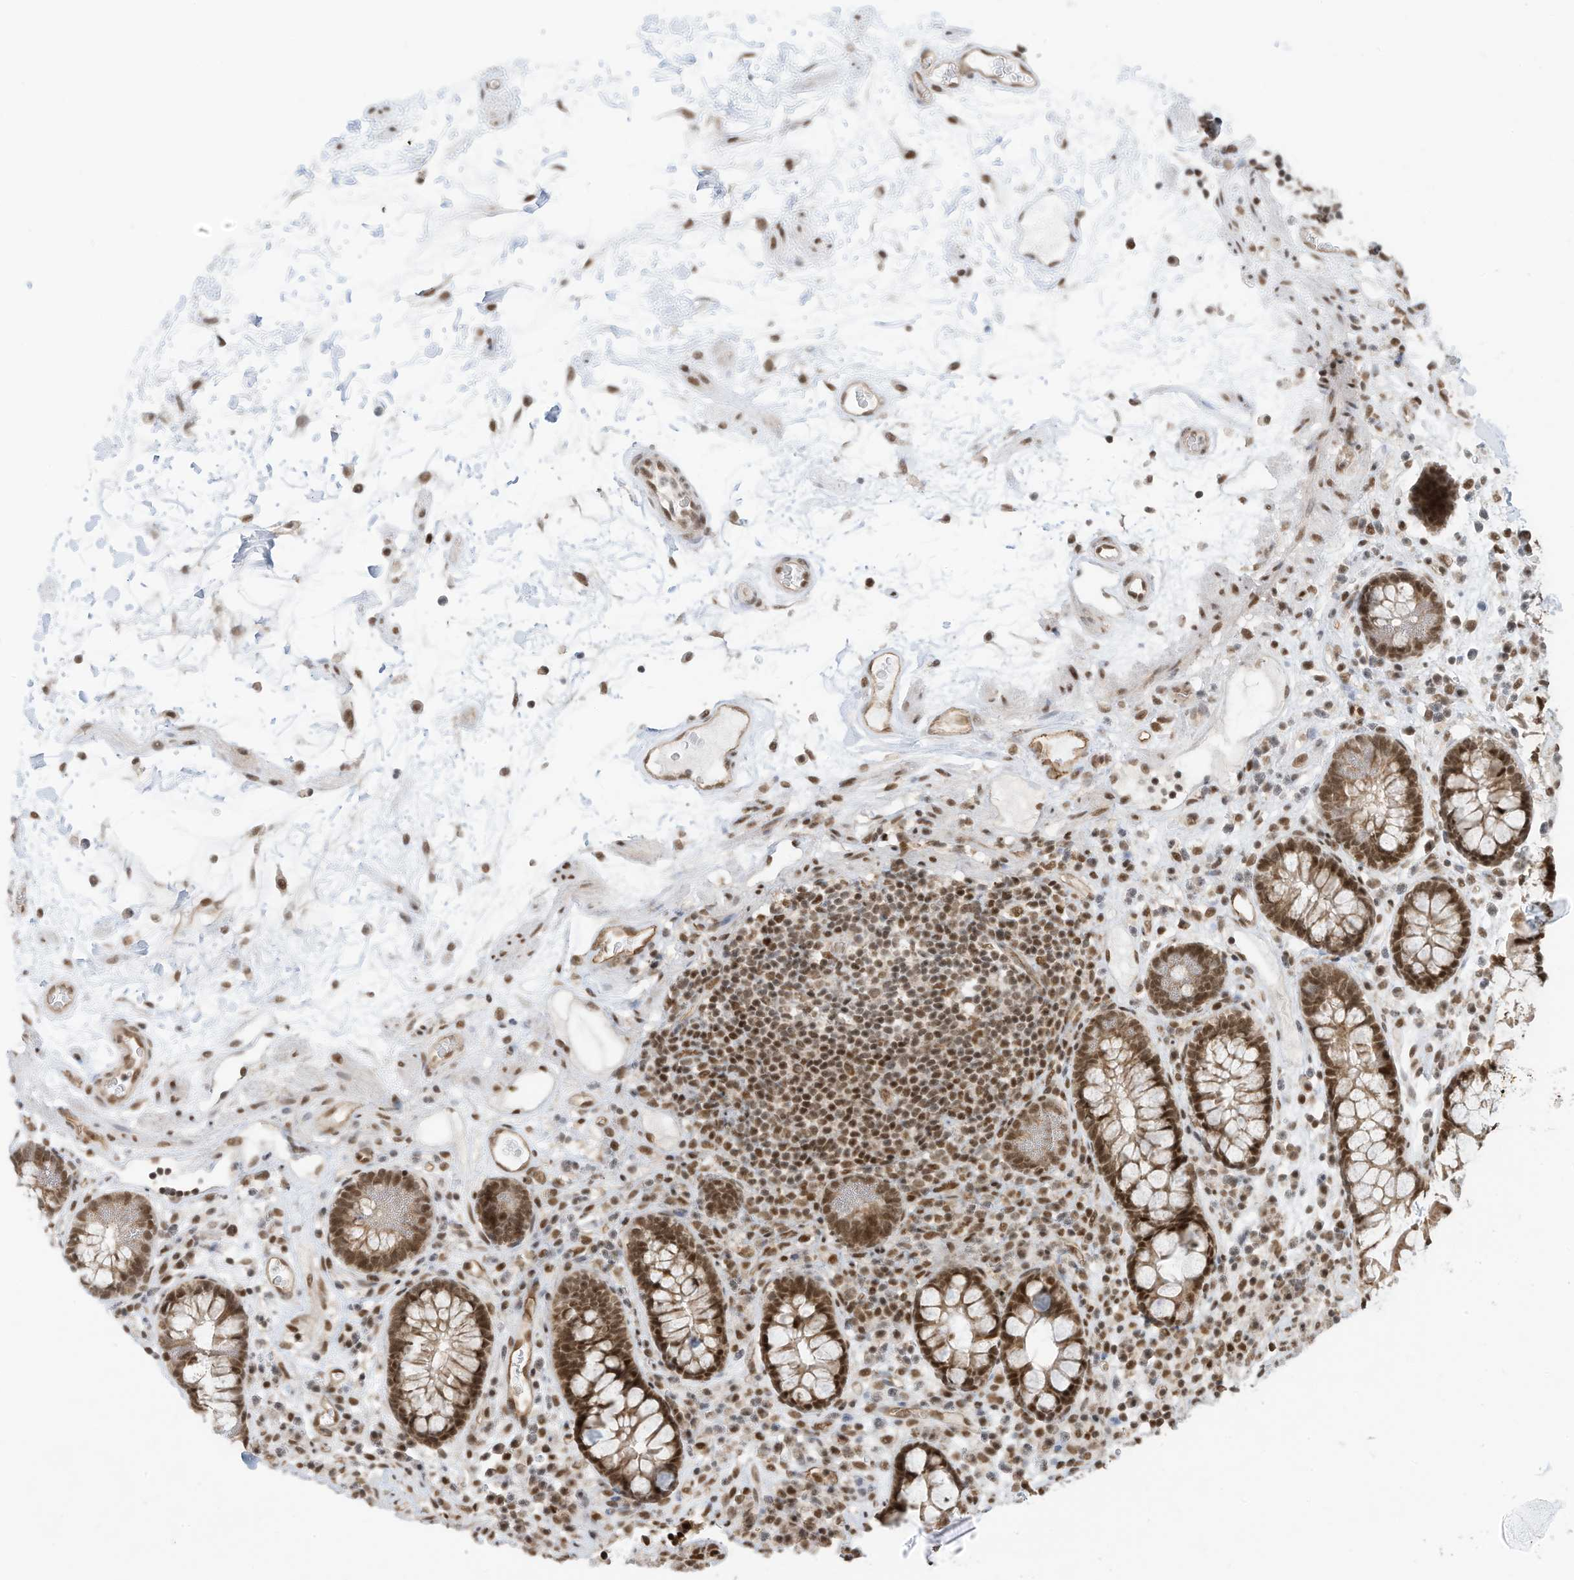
{"staining": {"intensity": "moderate", "quantity": ">75%", "location": "cytoplasmic/membranous,nuclear"}, "tissue": "colon", "cell_type": "Endothelial cells", "image_type": "normal", "snomed": [{"axis": "morphology", "description": "Normal tissue, NOS"}, {"axis": "topography", "description": "Colon"}], "caption": "High-power microscopy captured an immunohistochemistry (IHC) histopathology image of benign colon, revealing moderate cytoplasmic/membranous,nuclear expression in approximately >75% of endothelial cells. Immunohistochemistry stains the protein in brown and the nuclei are stained blue.", "gene": "AURKAIP1", "patient": {"sex": "female", "age": 79}}